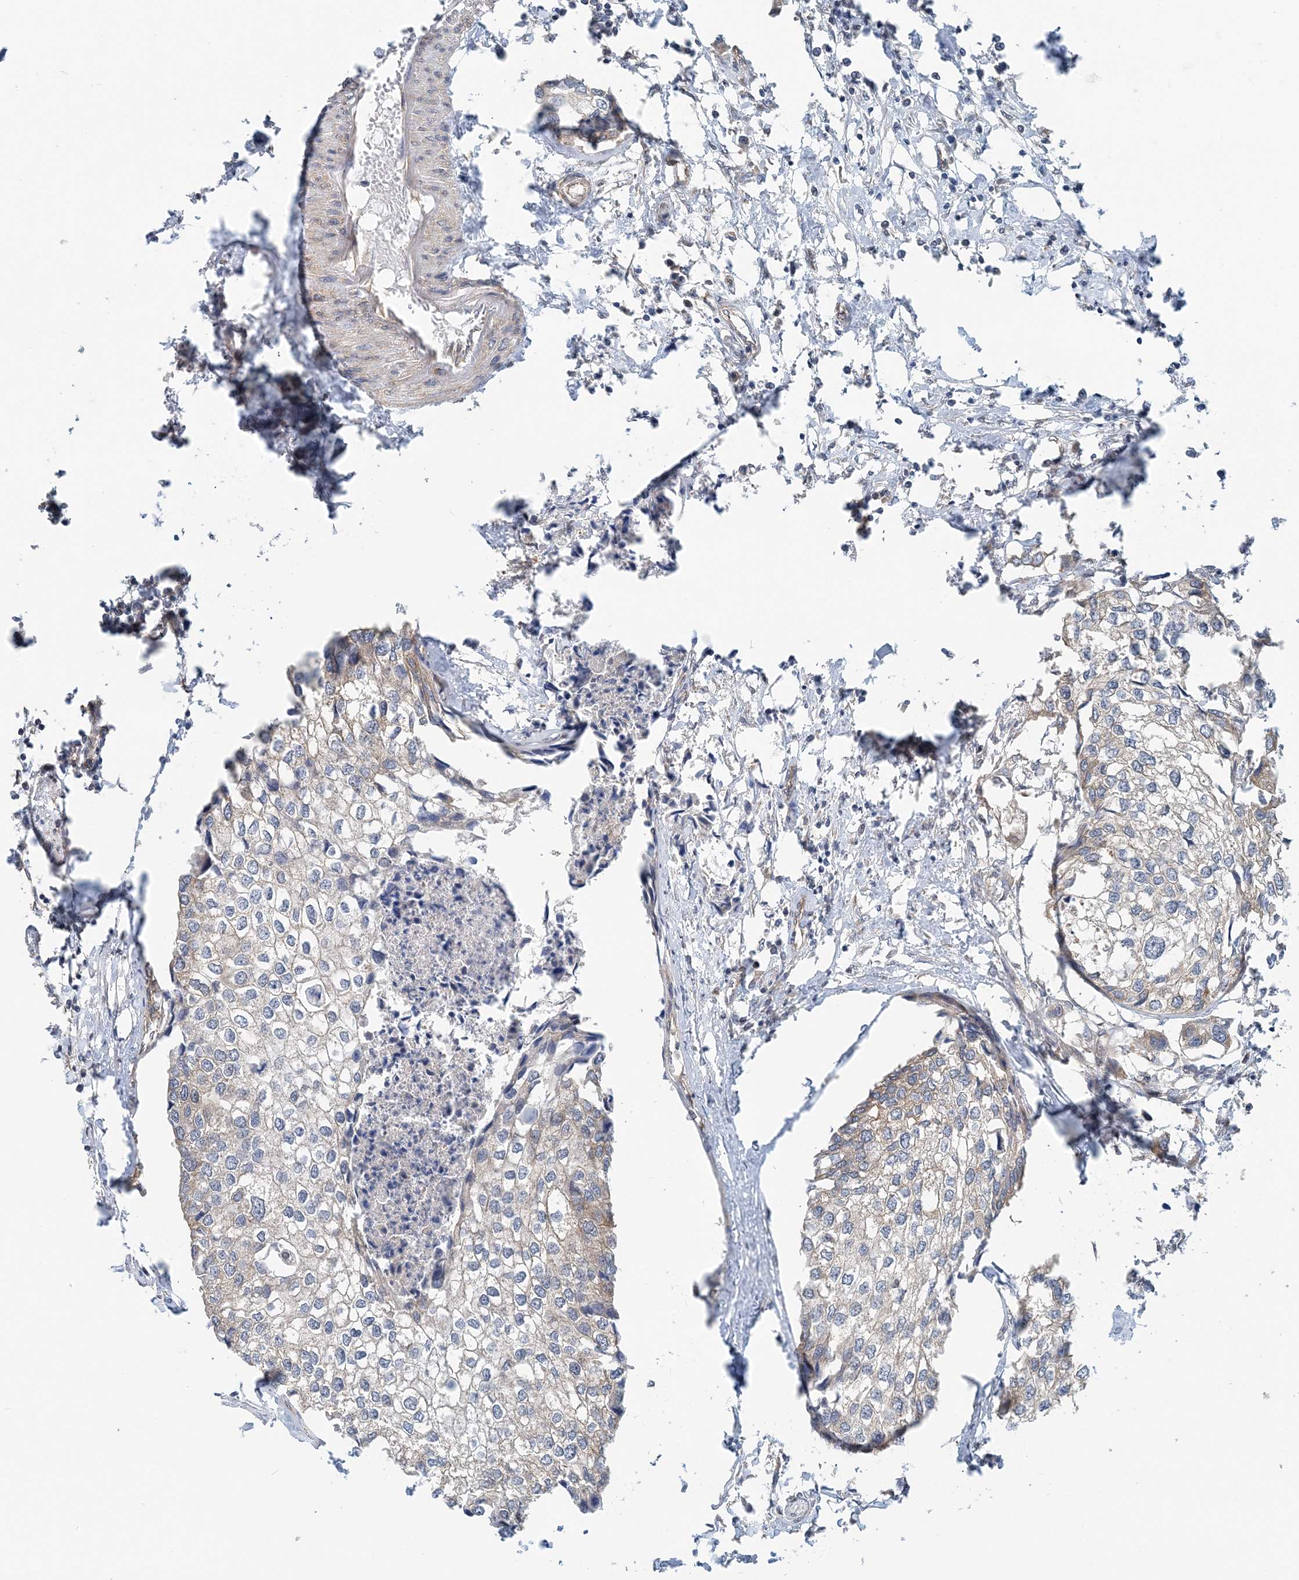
{"staining": {"intensity": "negative", "quantity": "none", "location": "none"}, "tissue": "urothelial cancer", "cell_type": "Tumor cells", "image_type": "cancer", "snomed": [{"axis": "morphology", "description": "Urothelial carcinoma, High grade"}, {"axis": "topography", "description": "Urinary bladder"}], "caption": "Photomicrograph shows no significant protein expression in tumor cells of urothelial carcinoma (high-grade).", "gene": "MOB4", "patient": {"sex": "male", "age": 64}}